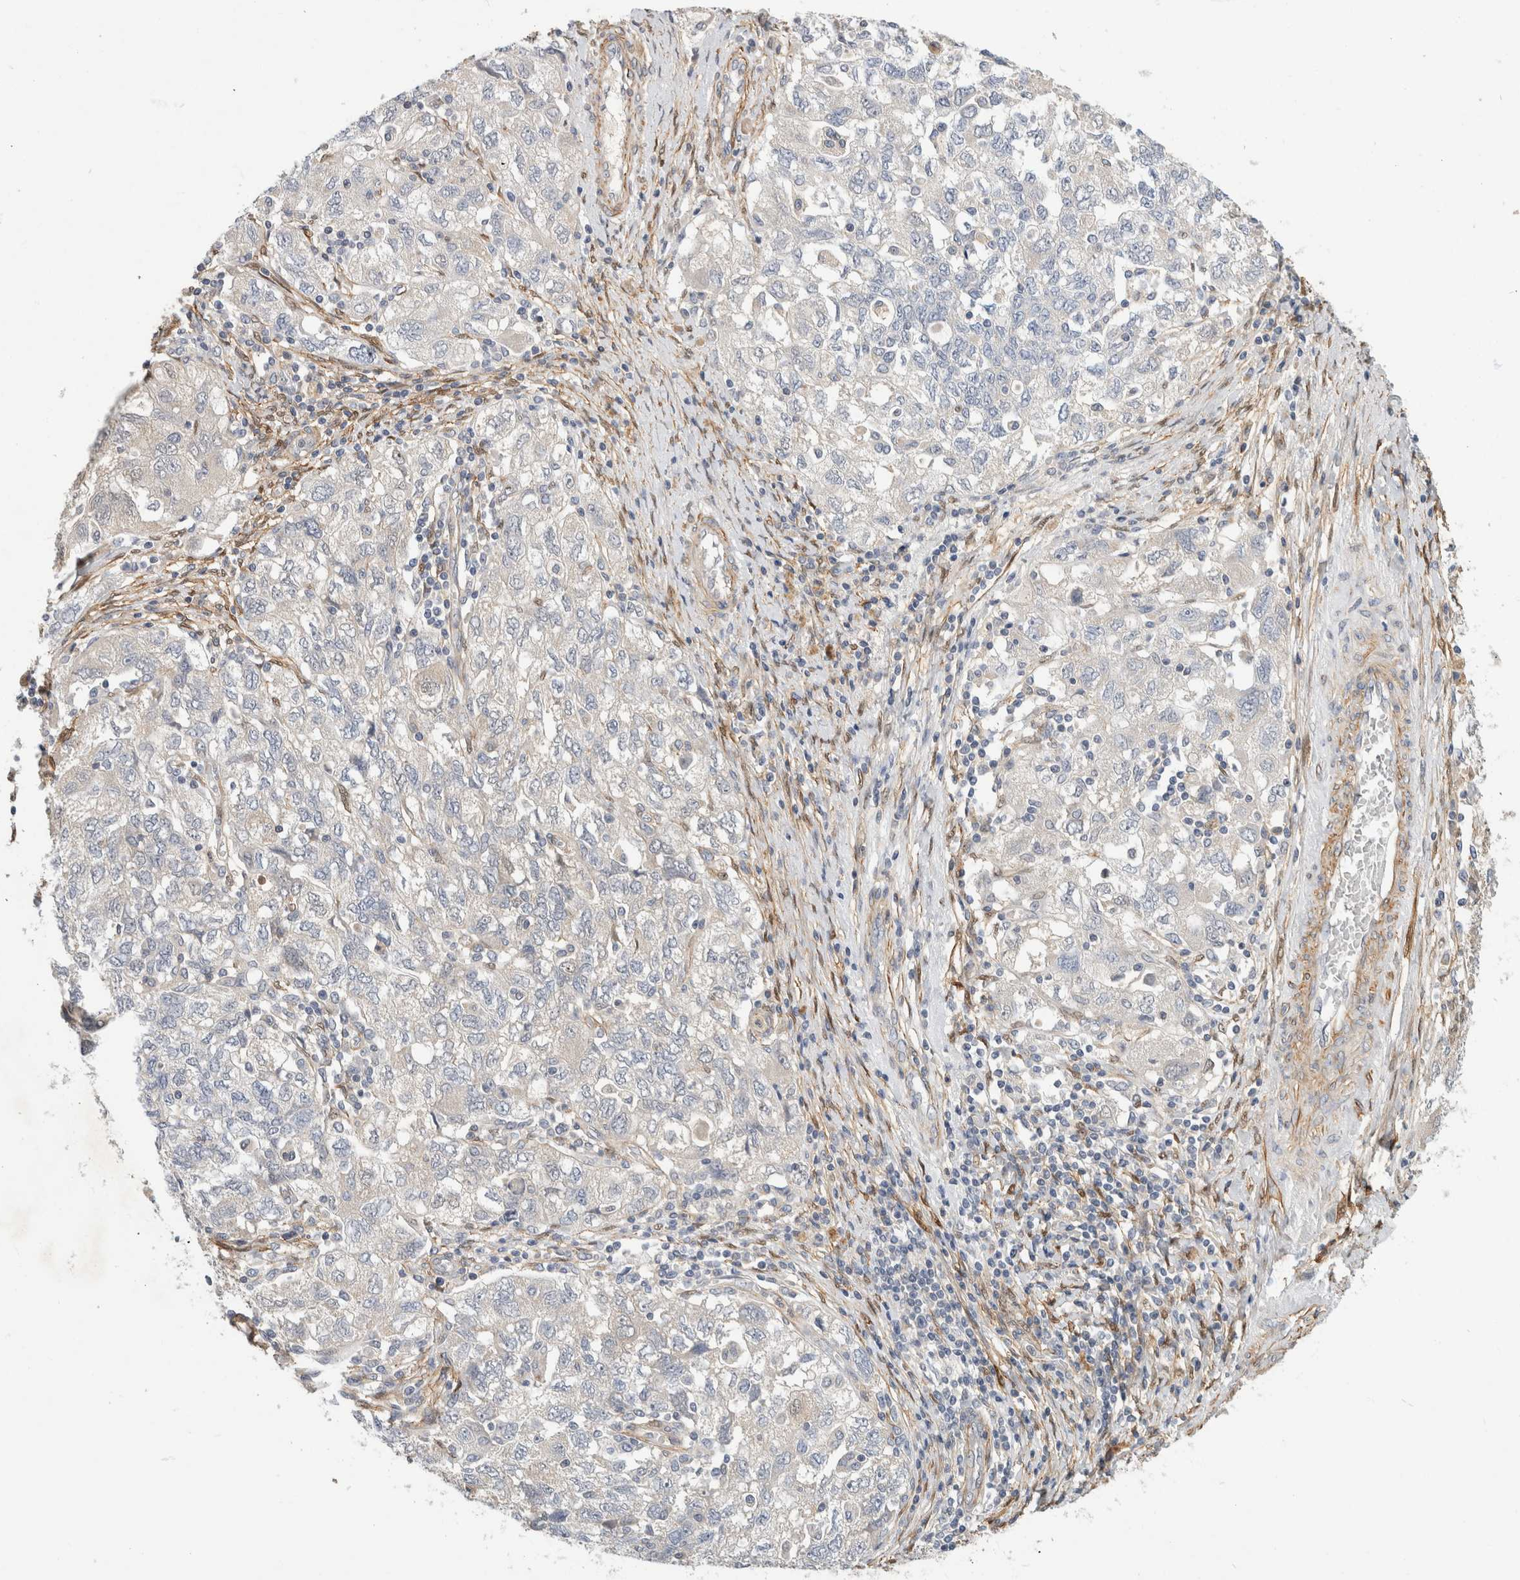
{"staining": {"intensity": "negative", "quantity": "none", "location": "none"}, "tissue": "ovarian cancer", "cell_type": "Tumor cells", "image_type": "cancer", "snomed": [{"axis": "morphology", "description": "Carcinoma, NOS"}, {"axis": "morphology", "description": "Cystadenocarcinoma, serous, NOS"}, {"axis": "topography", "description": "Ovary"}], "caption": "This is an immunohistochemistry (IHC) micrograph of human ovarian cancer (serous cystadenocarcinoma). There is no expression in tumor cells.", "gene": "PGM1", "patient": {"sex": "female", "age": 69}}